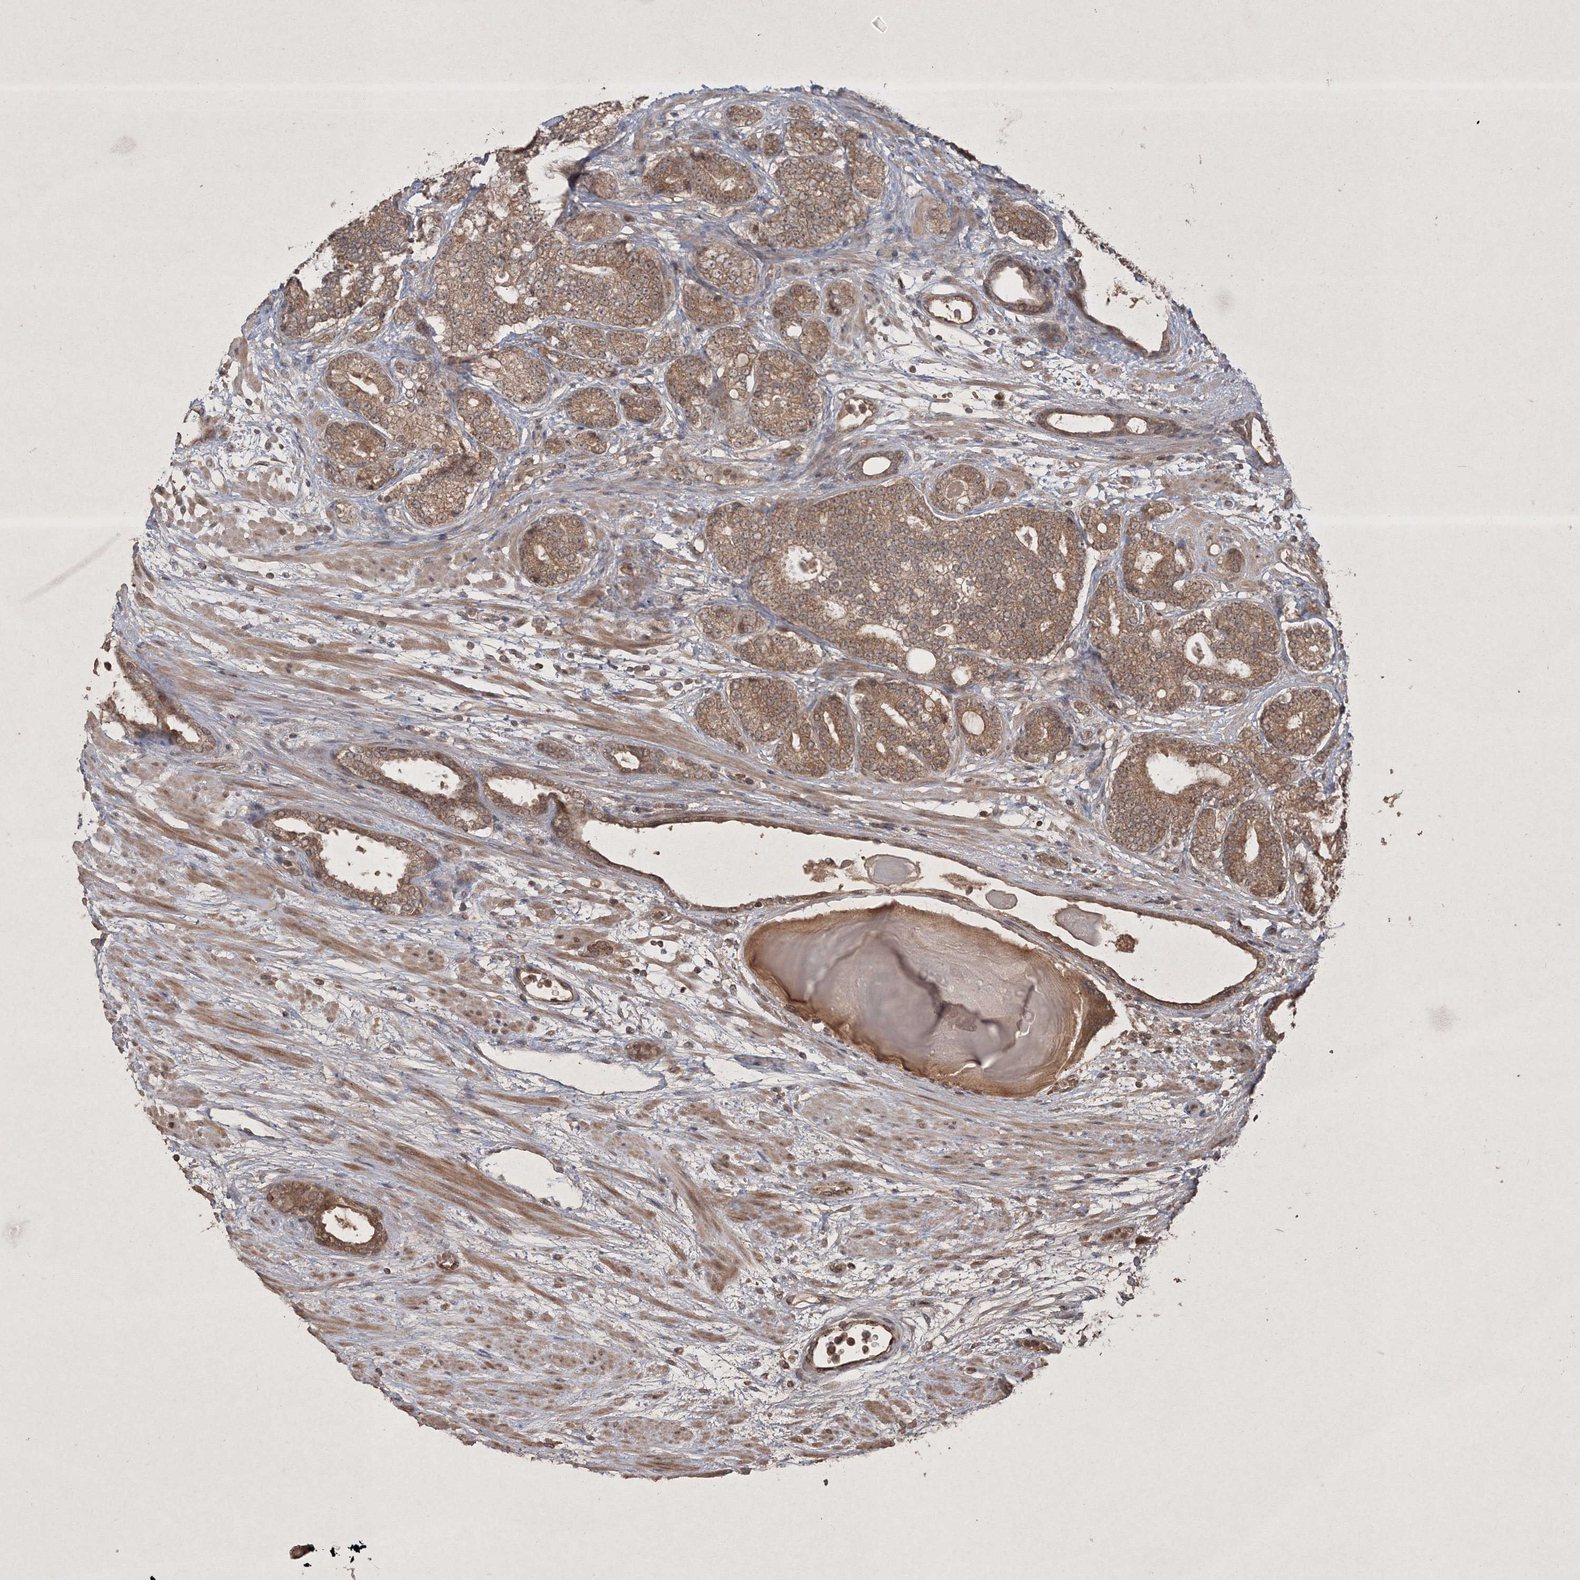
{"staining": {"intensity": "moderate", "quantity": ">75%", "location": "cytoplasmic/membranous"}, "tissue": "prostate cancer", "cell_type": "Tumor cells", "image_type": "cancer", "snomed": [{"axis": "morphology", "description": "Adenocarcinoma, High grade"}, {"axis": "topography", "description": "Prostate"}], "caption": "High-power microscopy captured an IHC image of prostate cancer, revealing moderate cytoplasmic/membranous positivity in approximately >75% of tumor cells.", "gene": "PELI3", "patient": {"sex": "male", "age": 61}}